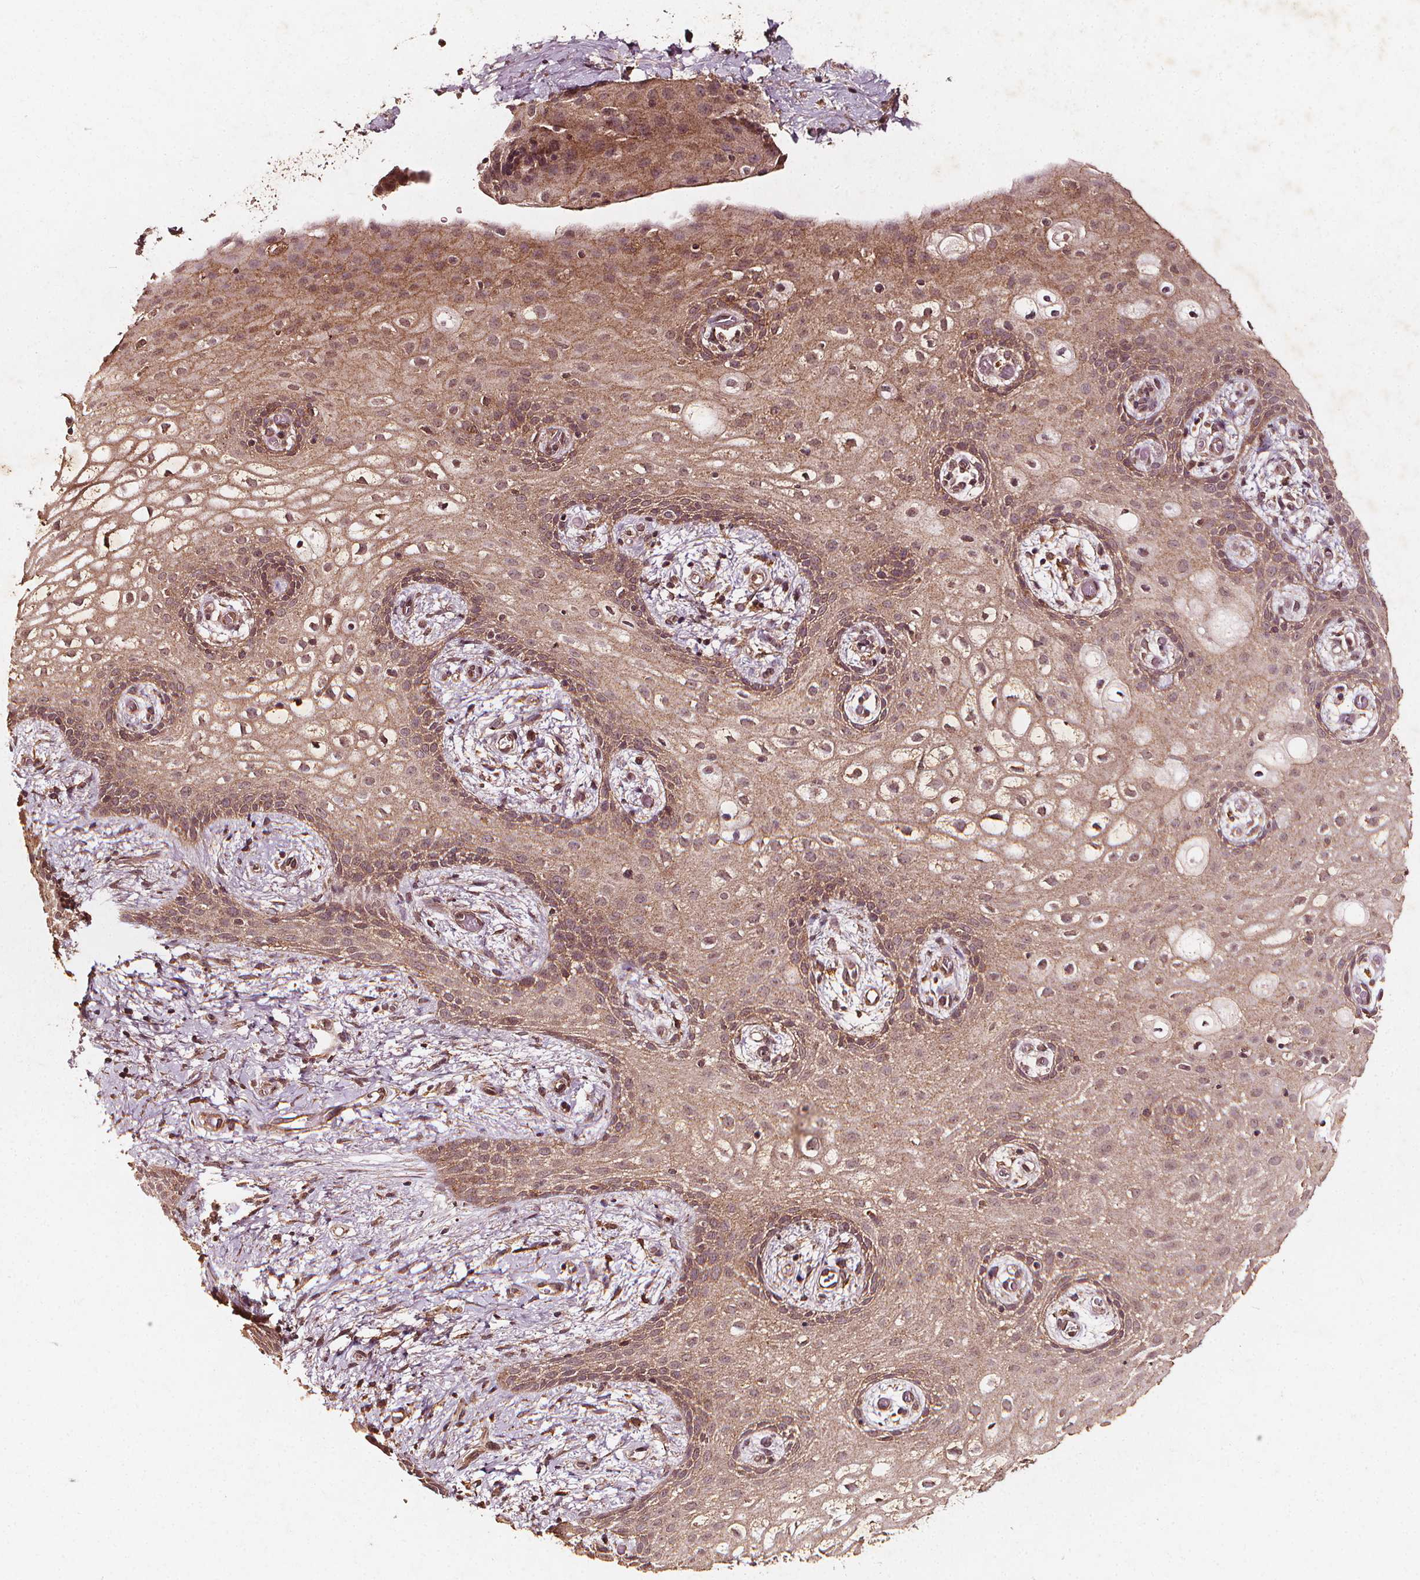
{"staining": {"intensity": "moderate", "quantity": "25%-75%", "location": "cytoplasmic/membranous,nuclear"}, "tissue": "skin", "cell_type": "Epidermal cells", "image_type": "normal", "snomed": [{"axis": "morphology", "description": "Normal tissue, NOS"}, {"axis": "topography", "description": "Anal"}], "caption": "Benign skin shows moderate cytoplasmic/membranous,nuclear positivity in about 25%-75% of epidermal cells.", "gene": "ABCA1", "patient": {"sex": "female", "age": 46}}